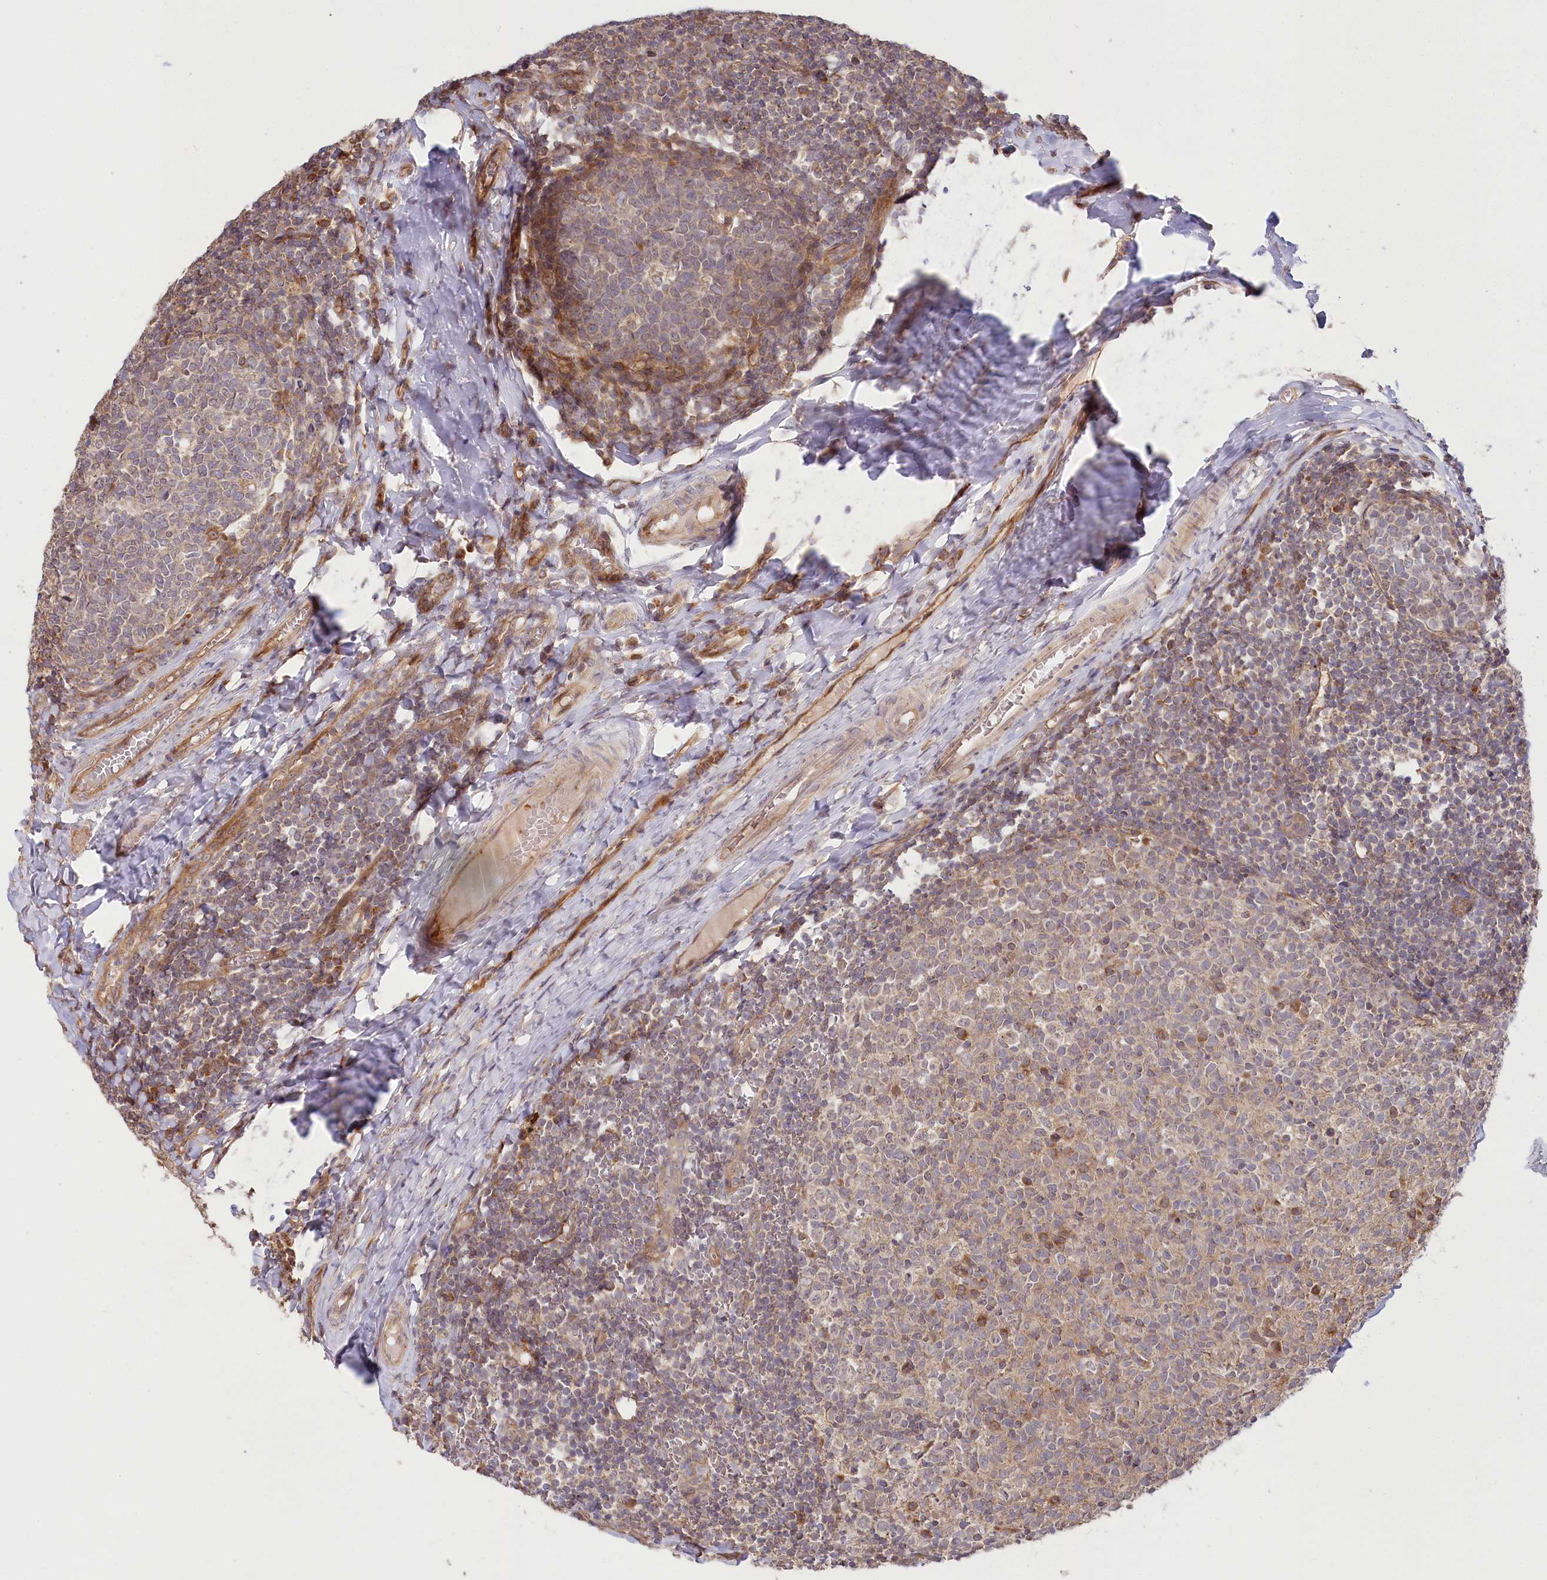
{"staining": {"intensity": "moderate", "quantity": "<25%", "location": "cytoplasmic/membranous"}, "tissue": "tonsil", "cell_type": "Germinal center cells", "image_type": "normal", "snomed": [{"axis": "morphology", "description": "Normal tissue, NOS"}, {"axis": "topography", "description": "Tonsil"}], "caption": "IHC photomicrograph of normal human tonsil stained for a protein (brown), which exhibits low levels of moderate cytoplasmic/membranous staining in about <25% of germinal center cells.", "gene": "CEP70", "patient": {"sex": "female", "age": 19}}